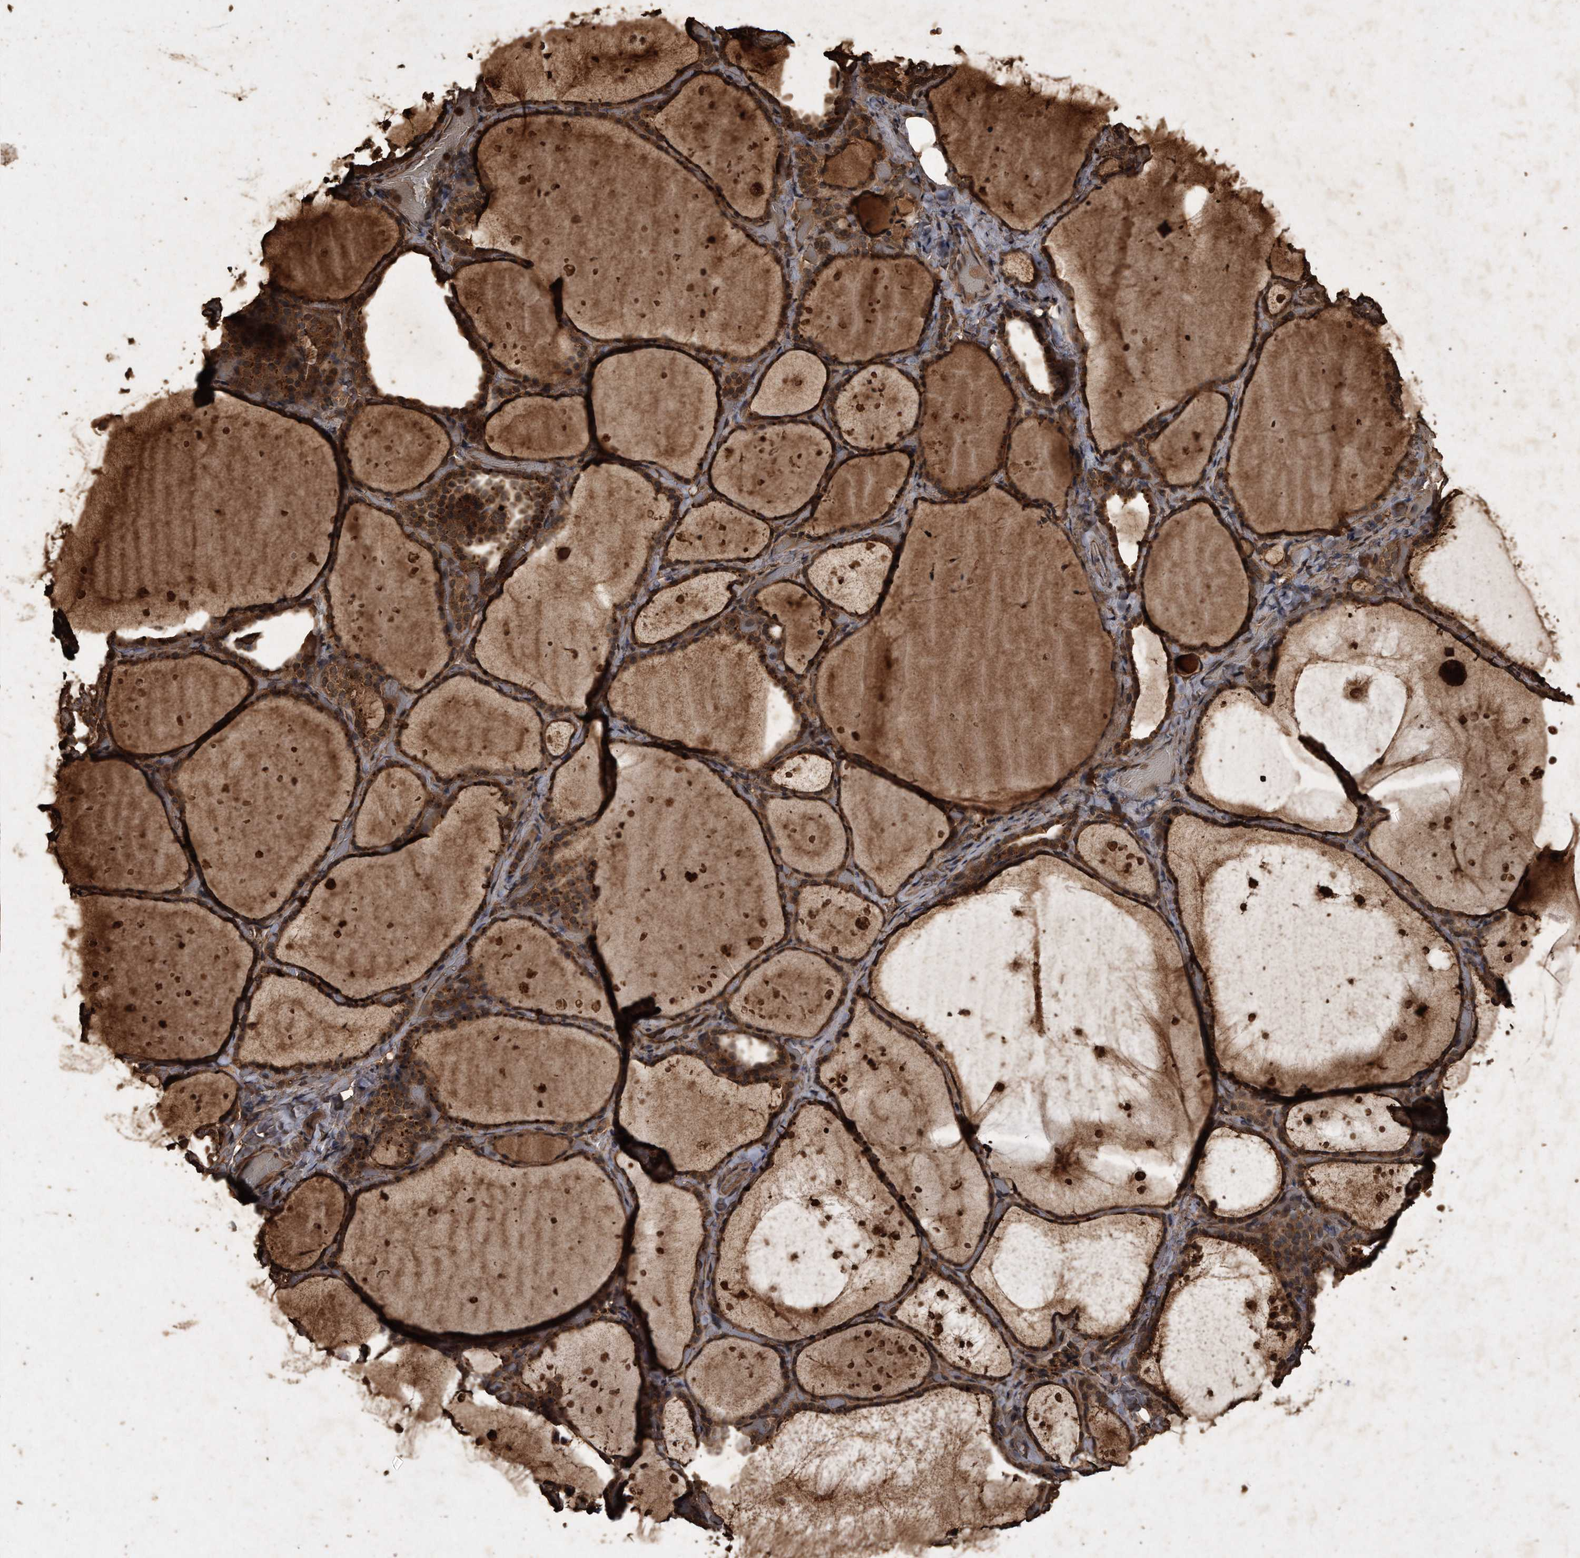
{"staining": {"intensity": "strong", "quantity": ">75%", "location": "cytoplasmic/membranous"}, "tissue": "thyroid gland", "cell_type": "Glandular cells", "image_type": "normal", "snomed": [{"axis": "morphology", "description": "Normal tissue, NOS"}, {"axis": "topography", "description": "Thyroid gland"}], "caption": "A high-resolution histopathology image shows IHC staining of benign thyroid gland, which demonstrates strong cytoplasmic/membranous positivity in about >75% of glandular cells. (DAB IHC, brown staining for protein, blue staining for nuclei).", "gene": "CFLAR", "patient": {"sex": "female", "age": 44}}